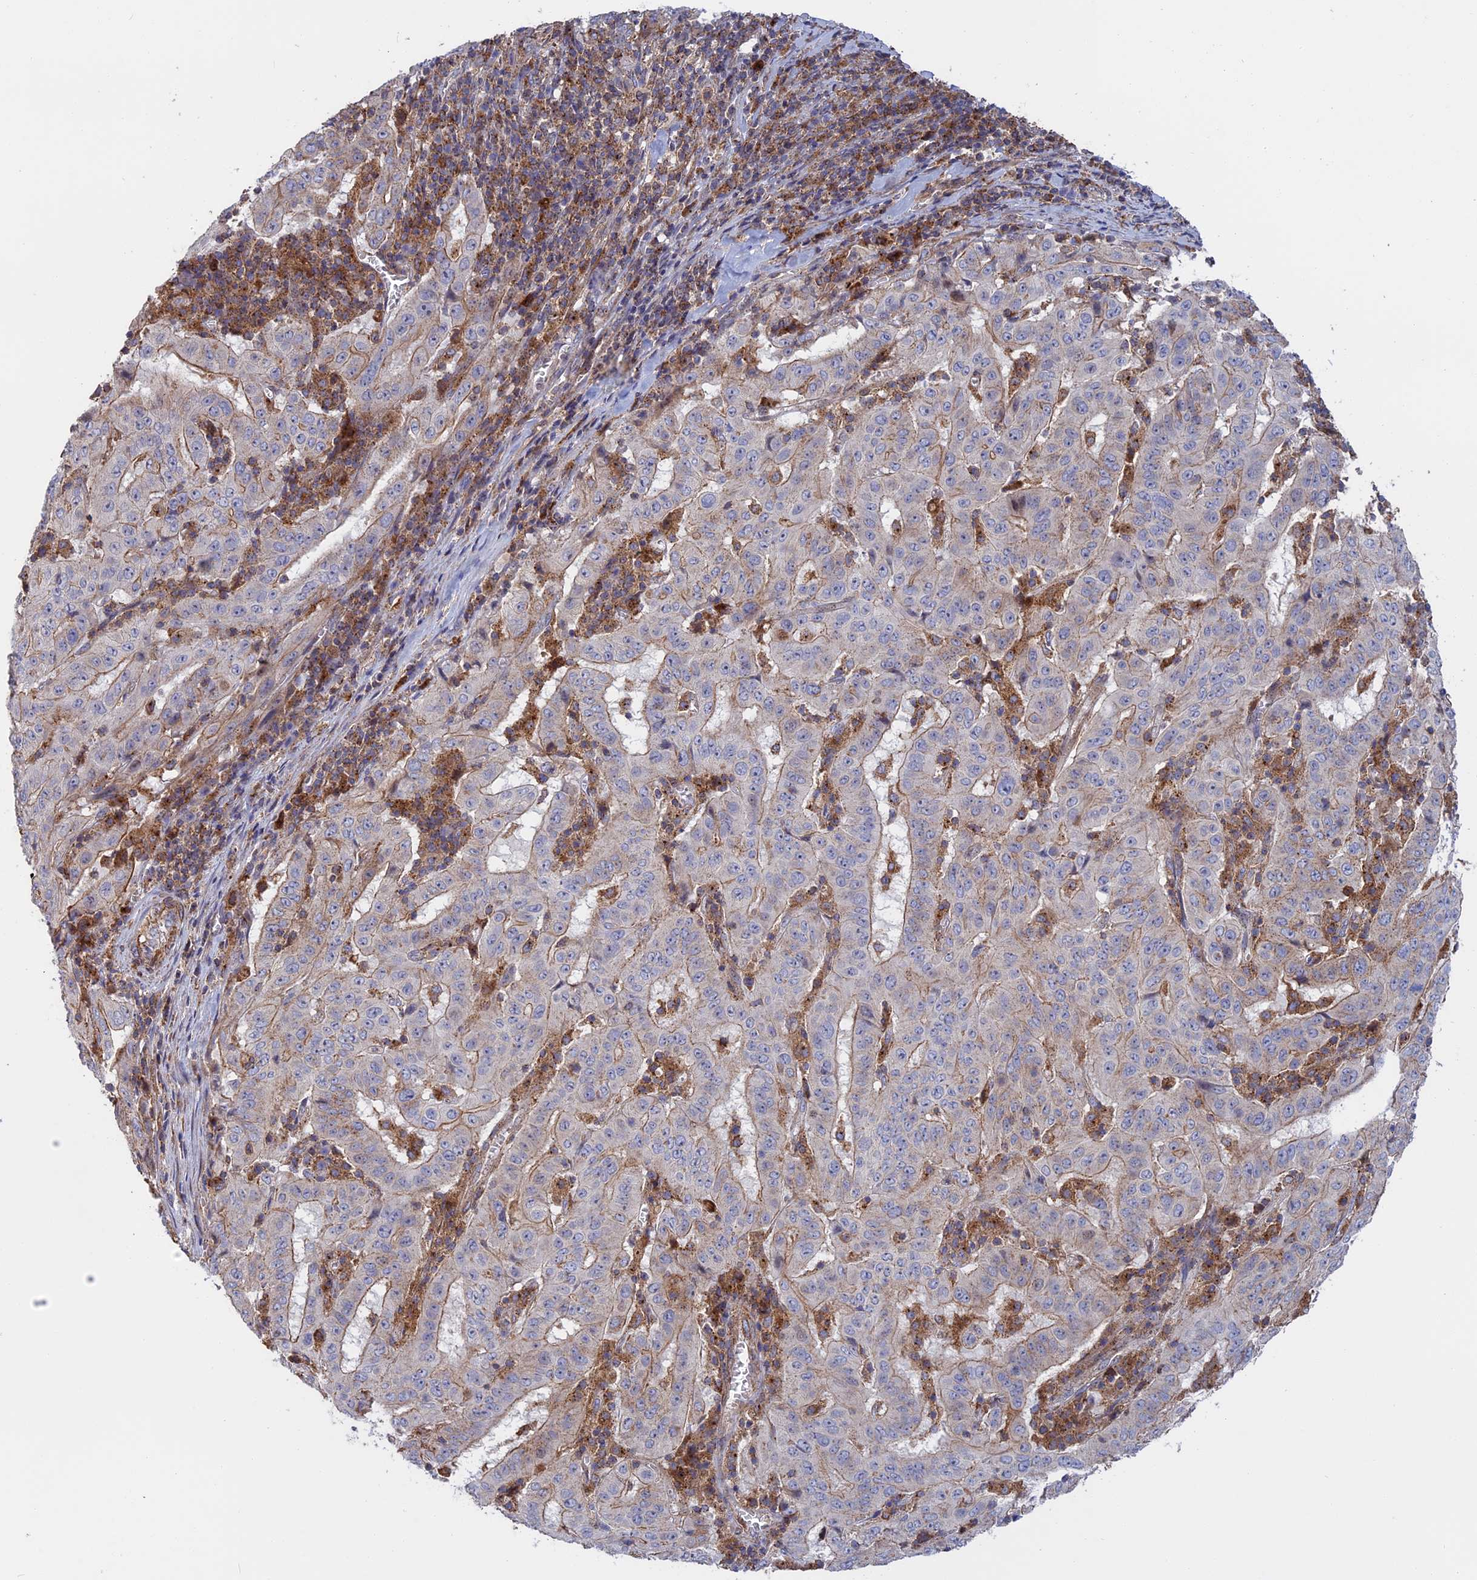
{"staining": {"intensity": "weak", "quantity": "<25%", "location": "cytoplasmic/membranous"}, "tissue": "pancreatic cancer", "cell_type": "Tumor cells", "image_type": "cancer", "snomed": [{"axis": "morphology", "description": "Adenocarcinoma, NOS"}, {"axis": "topography", "description": "Pancreas"}], "caption": "Micrograph shows no significant protein staining in tumor cells of pancreatic cancer (adenocarcinoma).", "gene": "LYPD5", "patient": {"sex": "male", "age": 63}}